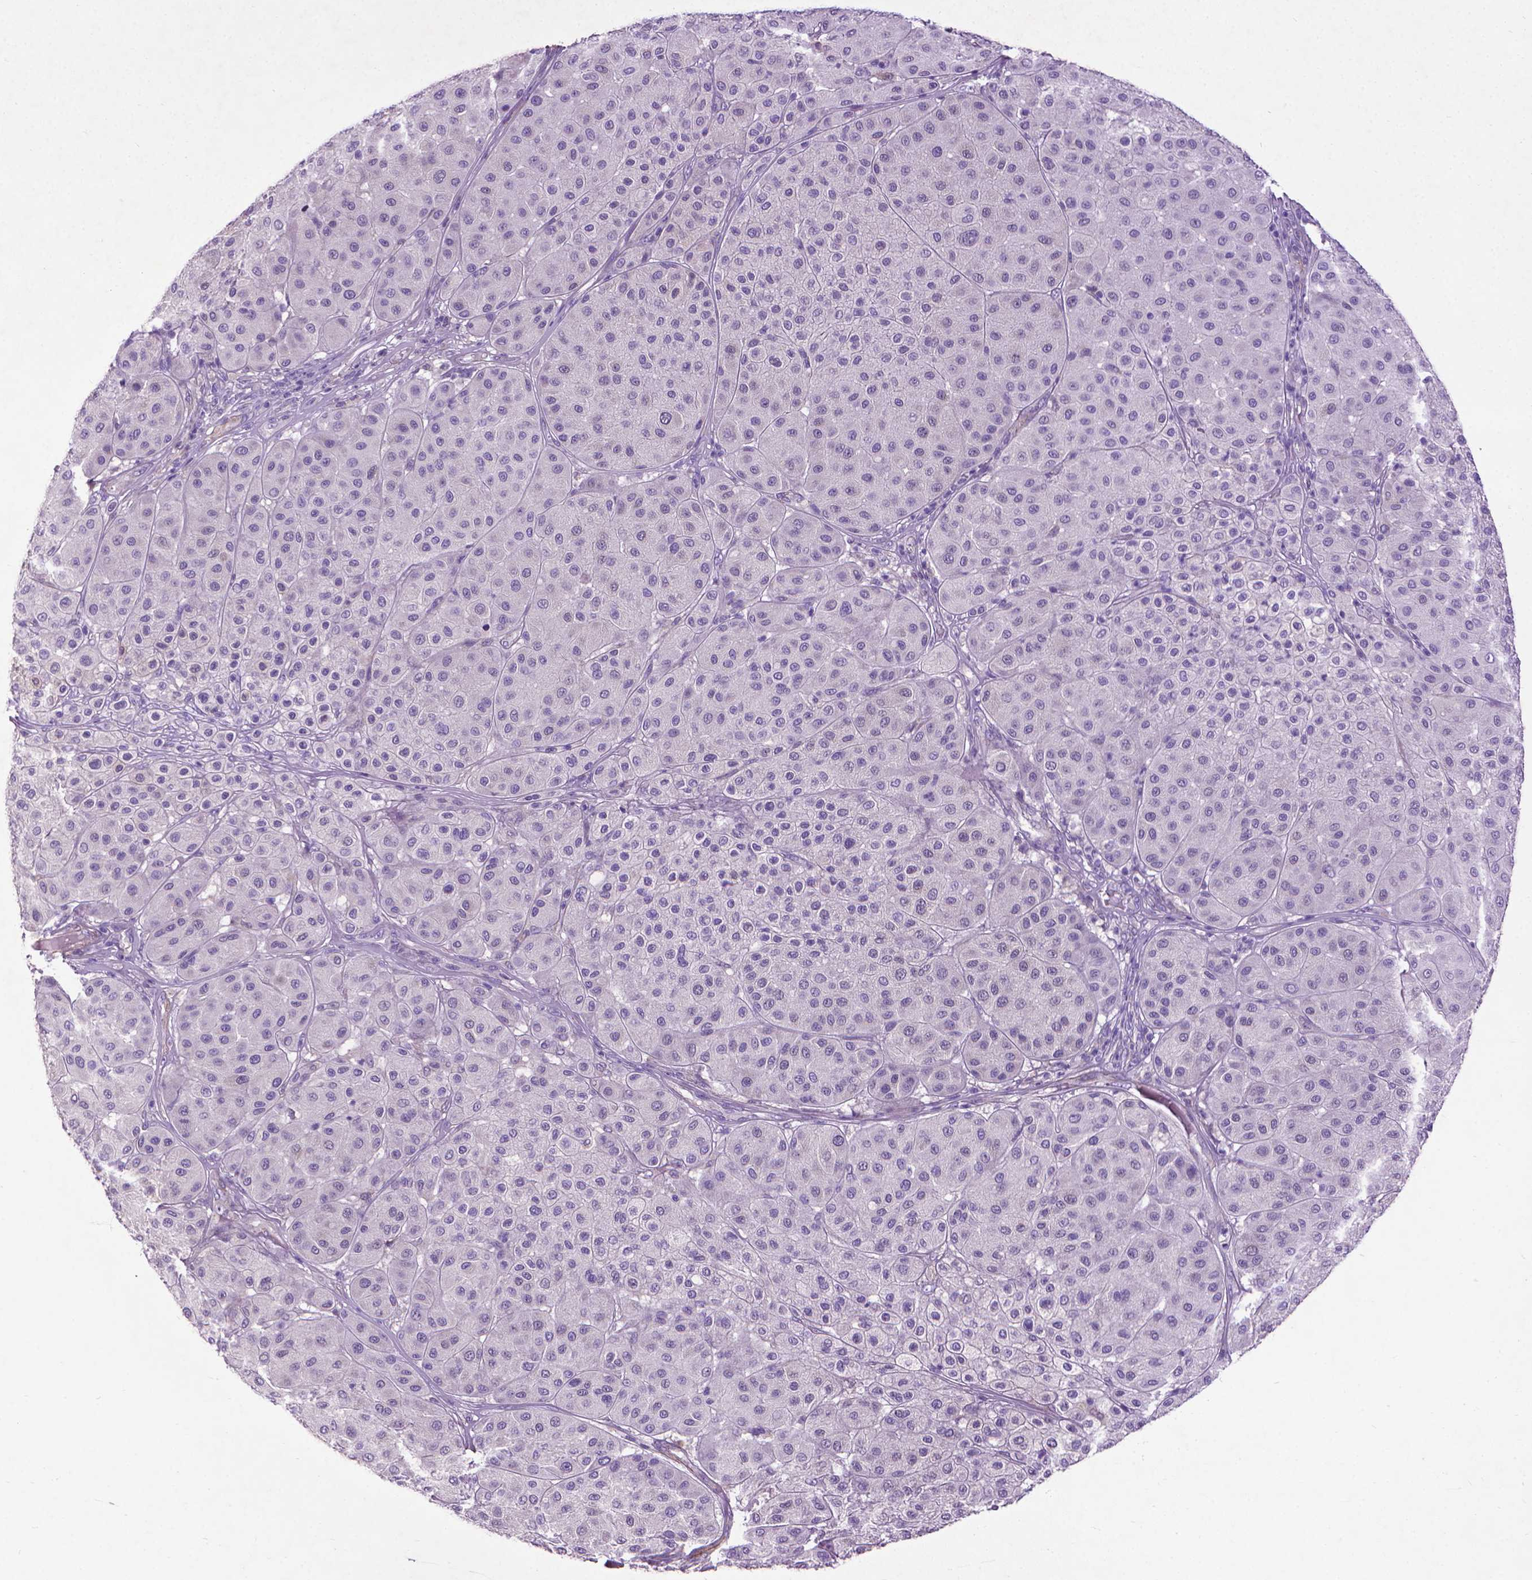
{"staining": {"intensity": "negative", "quantity": "none", "location": "none"}, "tissue": "melanoma", "cell_type": "Tumor cells", "image_type": "cancer", "snomed": [{"axis": "morphology", "description": "Malignant melanoma, Metastatic site"}, {"axis": "topography", "description": "Smooth muscle"}], "caption": "An immunohistochemistry image of melanoma is shown. There is no staining in tumor cells of melanoma.", "gene": "AQP10", "patient": {"sex": "male", "age": 41}}